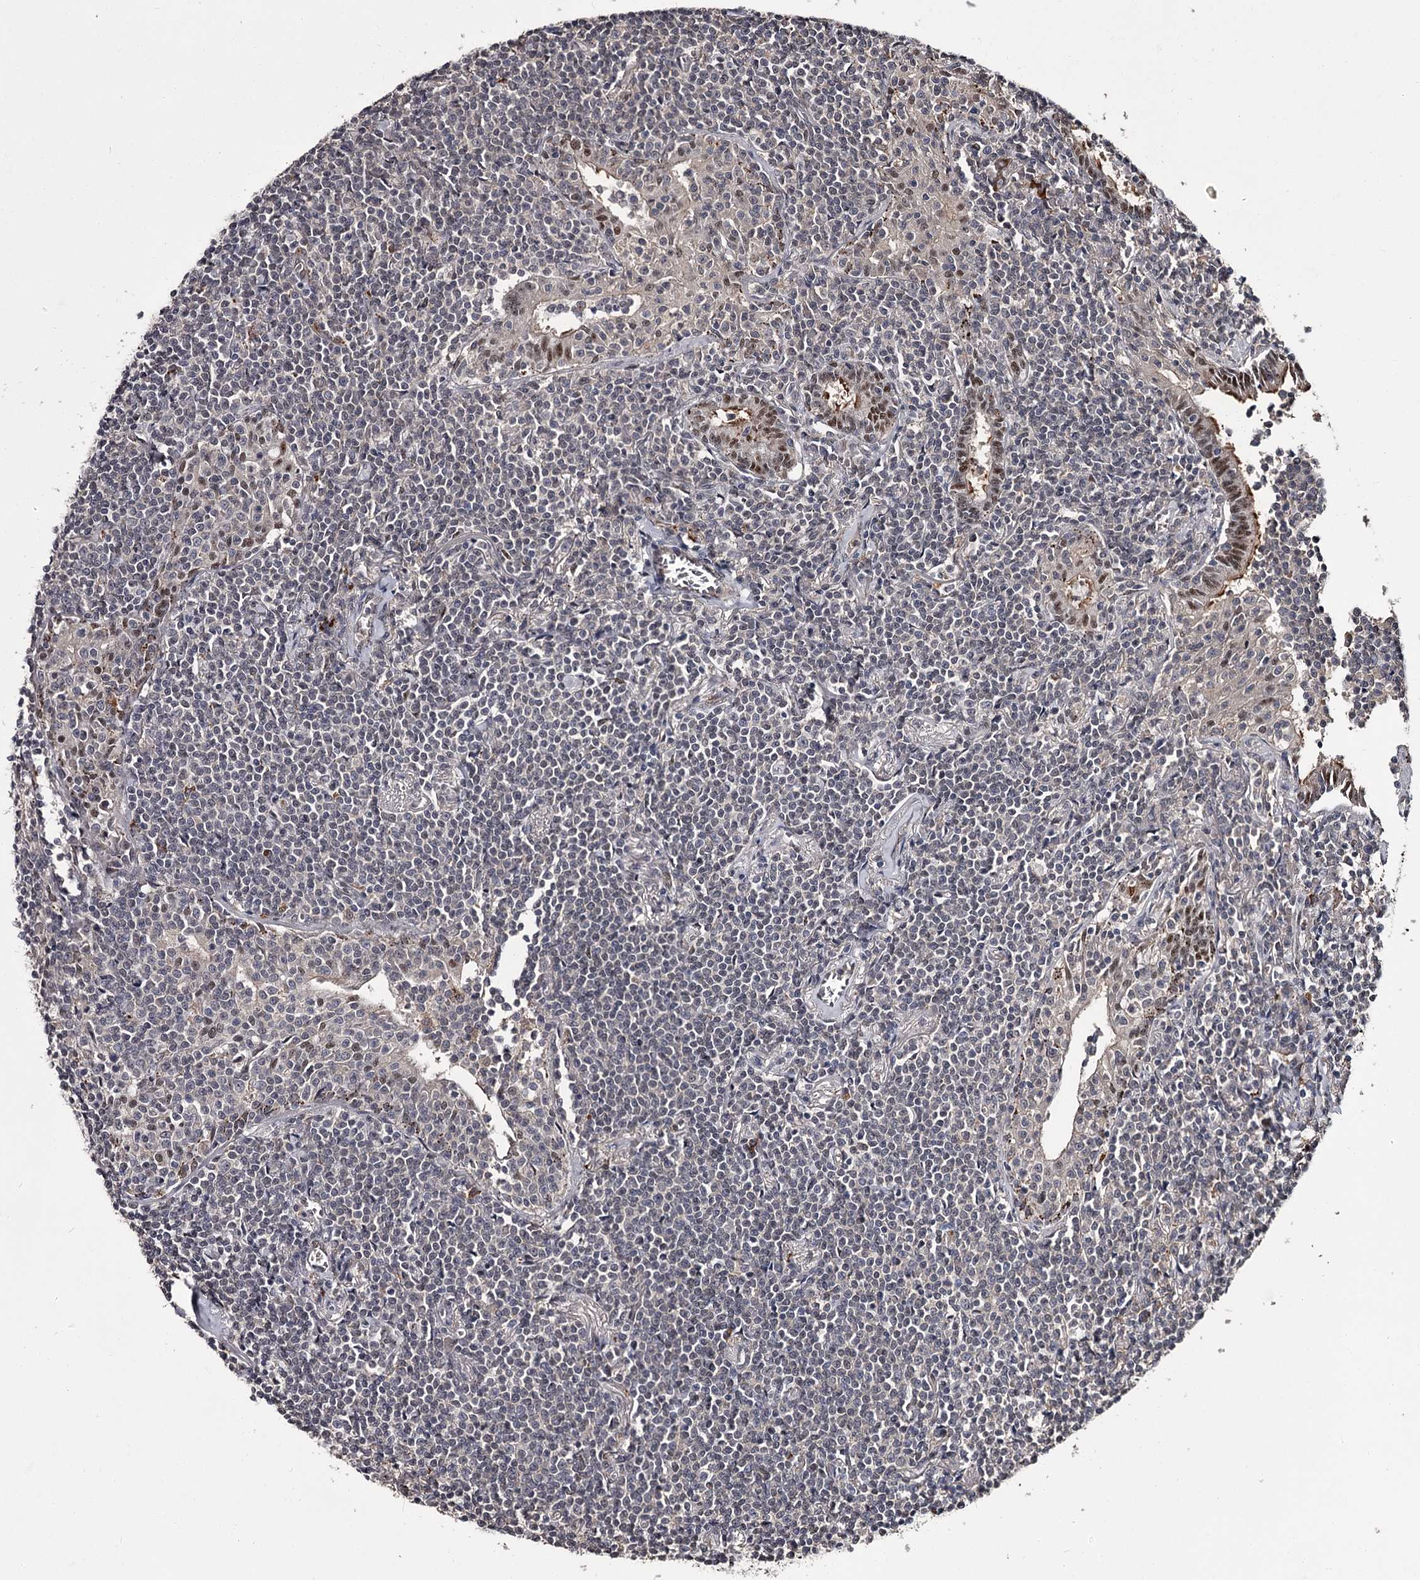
{"staining": {"intensity": "negative", "quantity": "none", "location": "none"}, "tissue": "lymphoma", "cell_type": "Tumor cells", "image_type": "cancer", "snomed": [{"axis": "morphology", "description": "Malignant lymphoma, non-Hodgkin's type, Low grade"}, {"axis": "topography", "description": "Lung"}], "caption": "A high-resolution image shows IHC staining of lymphoma, which reveals no significant staining in tumor cells. (Brightfield microscopy of DAB (3,3'-diaminobenzidine) immunohistochemistry (IHC) at high magnification).", "gene": "PRPF40B", "patient": {"sex": "female", "age": 71}}